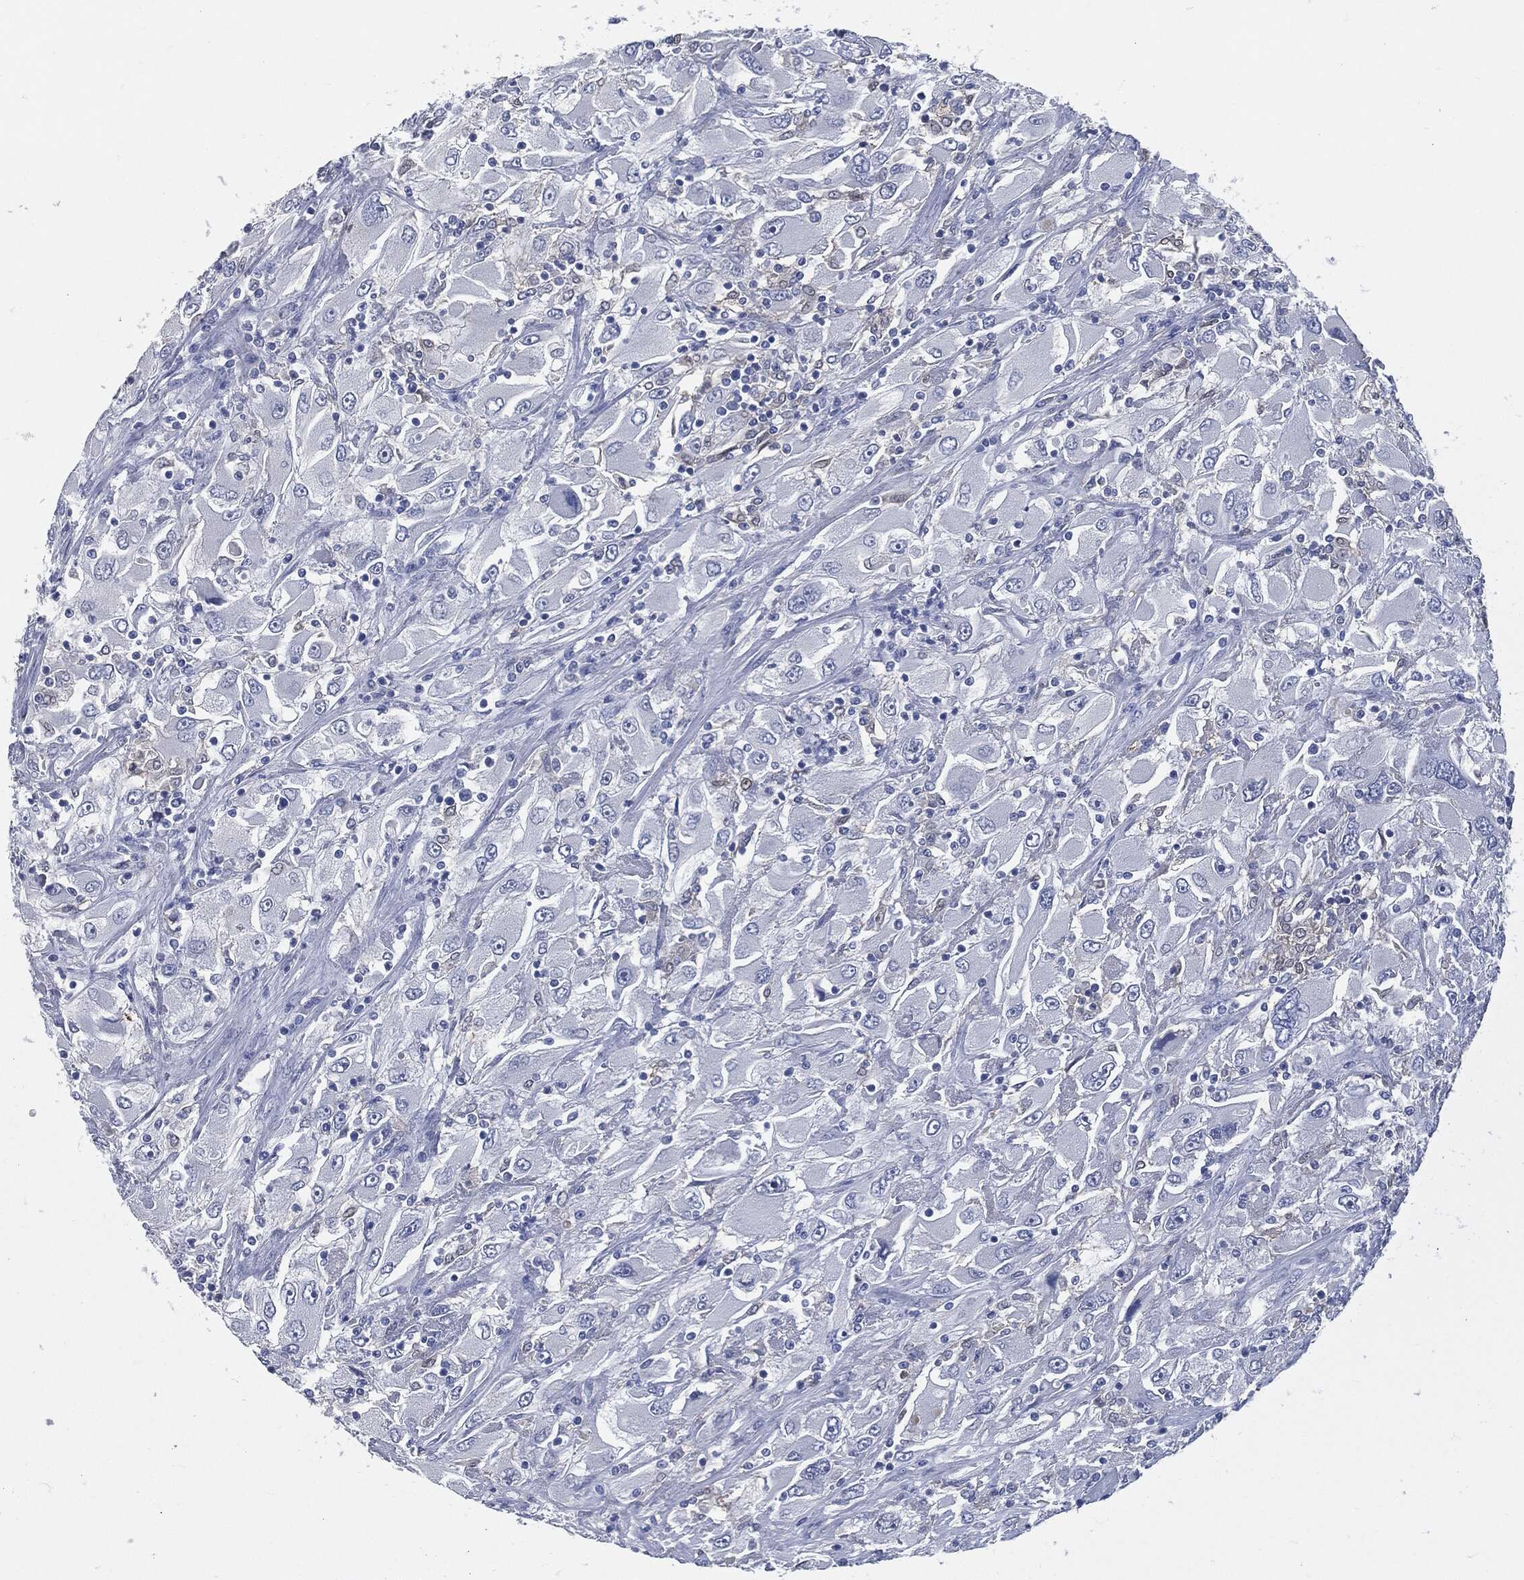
{"staining": {"intensity": "negative", "quantity": "none", "location": "none"}, "tissue": "renal cancer", "cell_type": "Tumor cells", "image_type": "cancer", "snomed": [{"axis": "morphology", "description": "Adenocarcinoma, NOS"}, {"axis": "topography", "description": "Kidney"}], "caption": "The immunohistochemistry histopathology image has no significant expression in tumor cells of renal adenocarcinoma tissue.", "gene": "PROM1", "patient": {"sex": "female", "age": 52}}